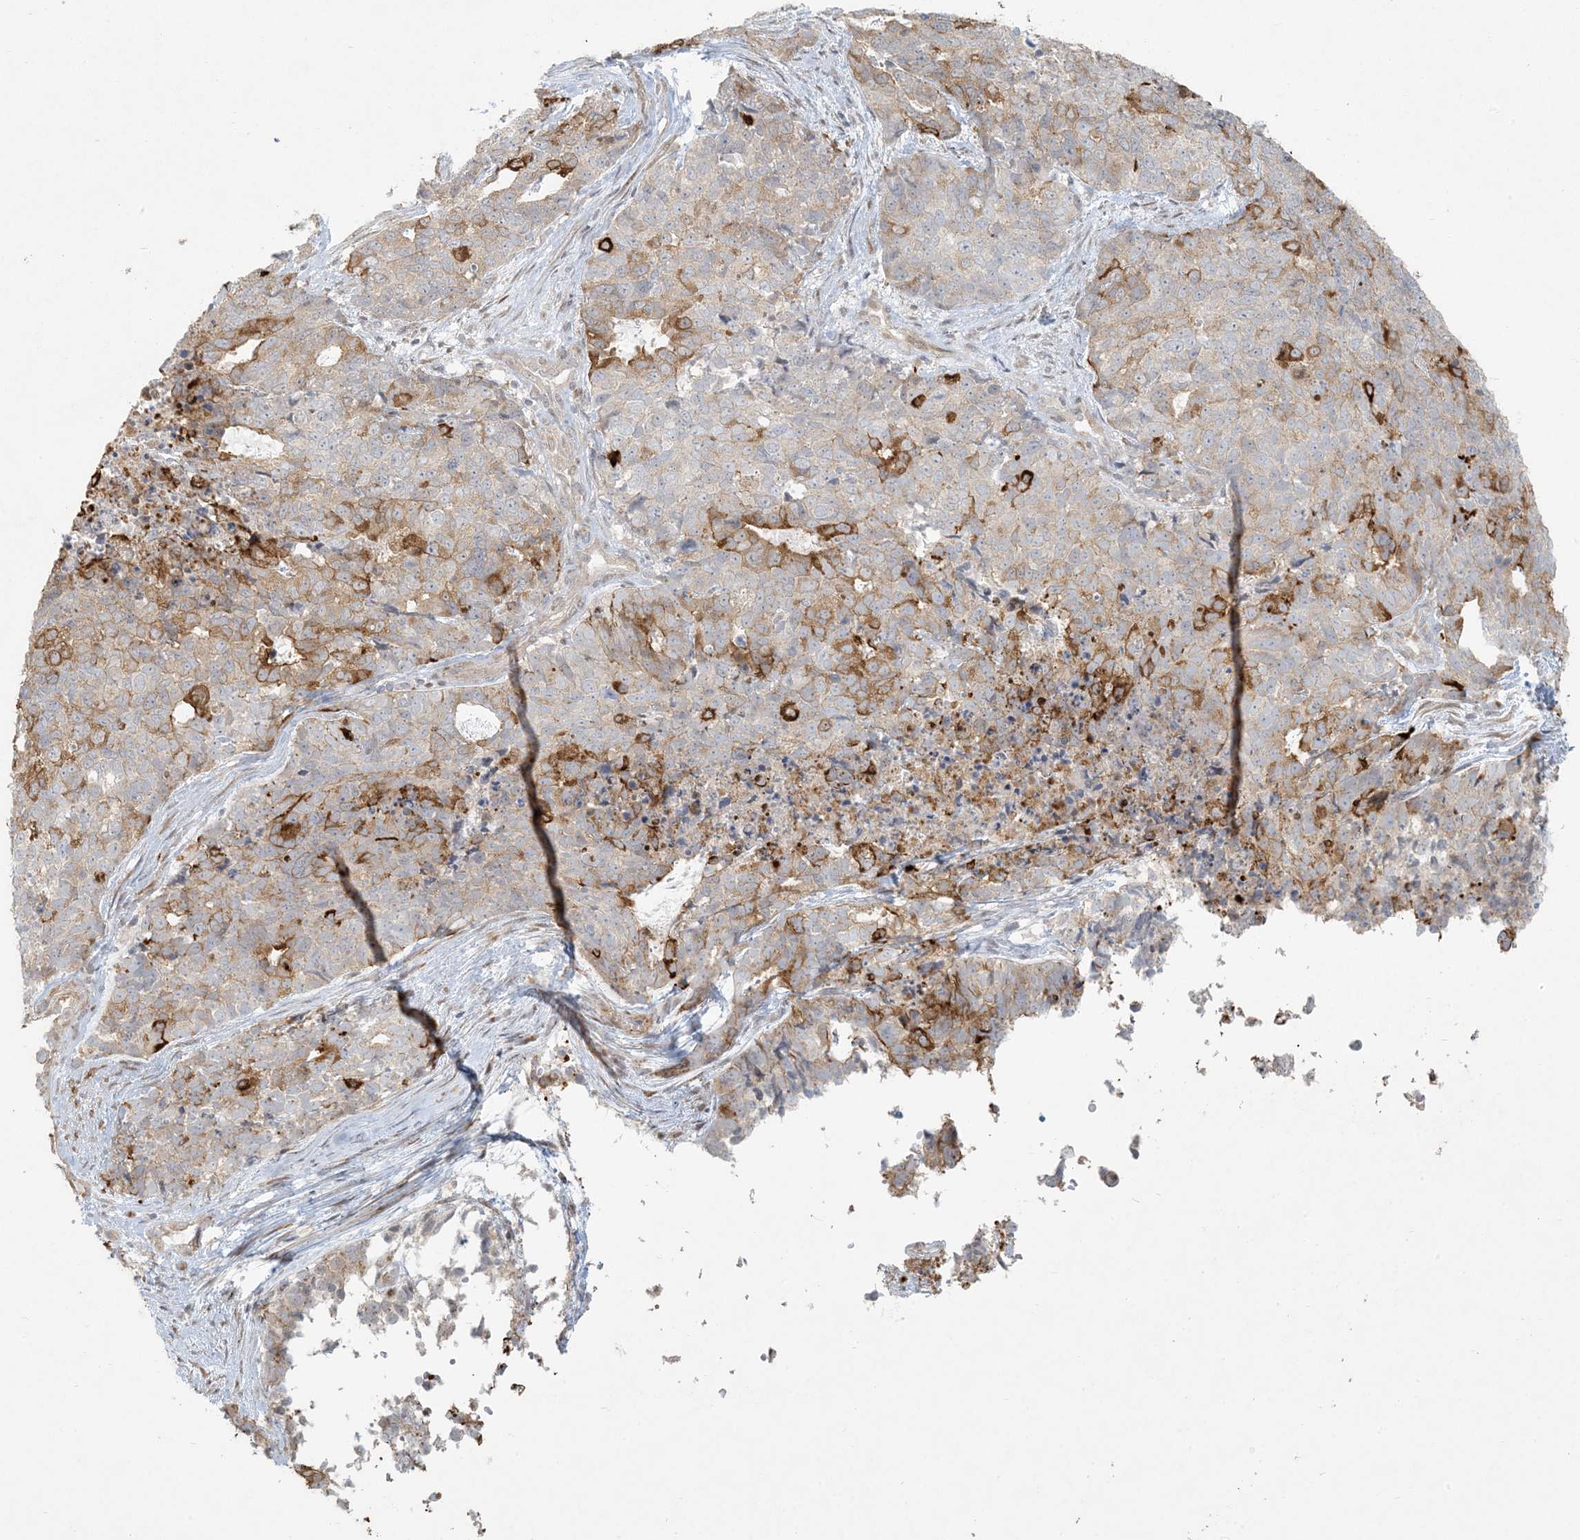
{"staining": {"intensity": "moderate", "quantity": "25%-75%", "location": "cytoplasmic/membranous"}, "tissue": "cervical cancer", "cell_type": "Tumor cells", "image_type": "cancer", "snomed": [{"axis": "morphology", "description": "Squamous cell carcinoma, NOS"}, {"axis": "topography", "description": "Cervix"}], "caption": "Immunohistochemistry (IHC) of human cervical cancer displays medium levels of moderate cytoplasmic/membranous staining in approximately 25%-75% of tumor cells.", "gene": "BCORL1", "patient": {"sex": "female", "age": 63}}